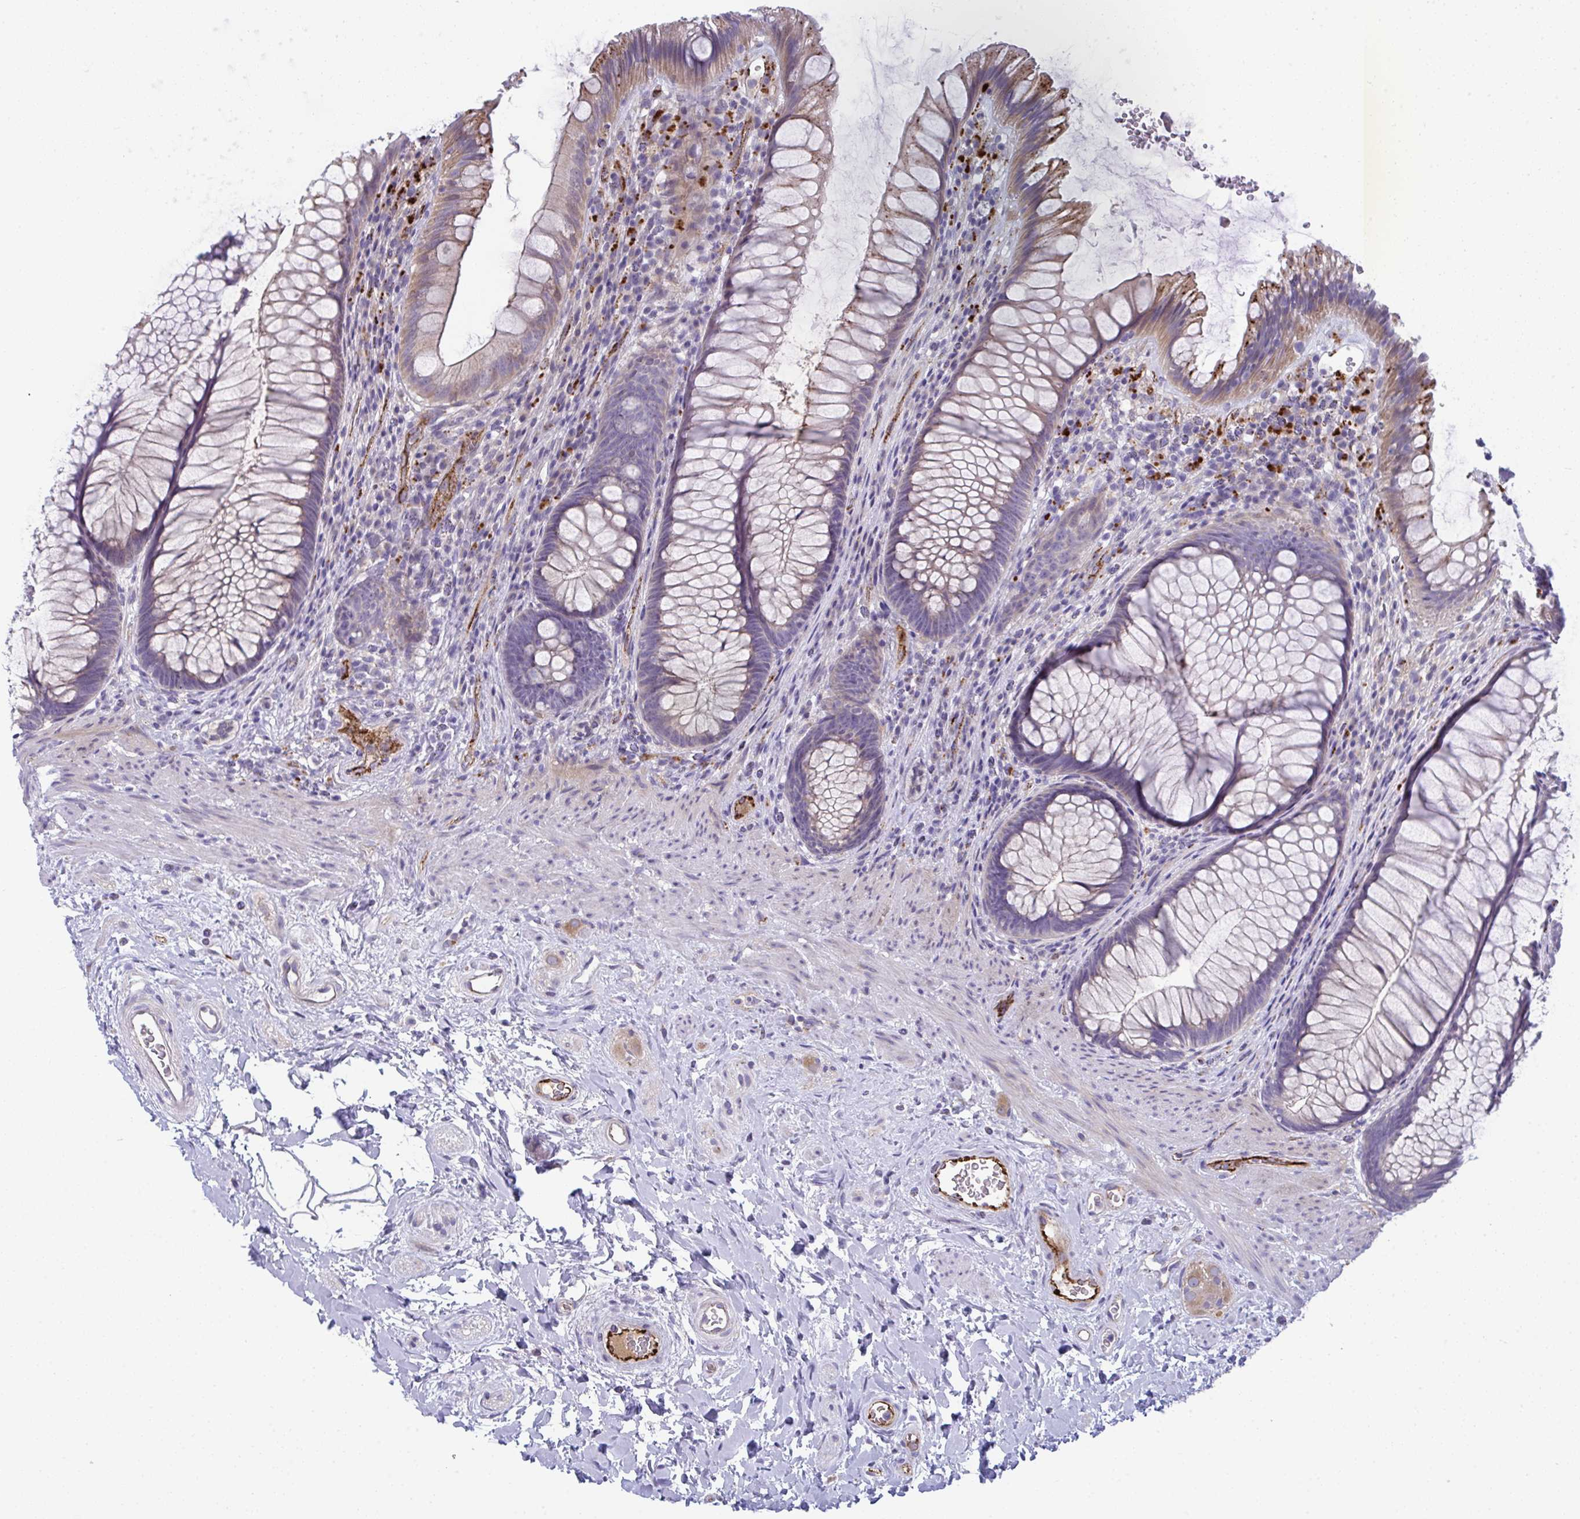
{"staining": {"intensity": "strong", "quantity": "<25%", "location": "cytoplasmic/membranous"}, "tissue": "rectum", "cell_type": "Glandular cells", "image_type": "normal", "snomed": [{"axis": "morphology", "description": "Normal tissue, NOS"}, {"axis": "topography", "description": "Rectum"}], "caption": "This image demonstrates benign rectum stained with immunohistochemistry to label a protein in brown. The cytoplasmic/membranous of glandular cells show strong positivity for the protein. Nuclei are counter-stained blue.", "gene": "TOR1AIP2", "patient": {"sex": "male", "age": 53}}